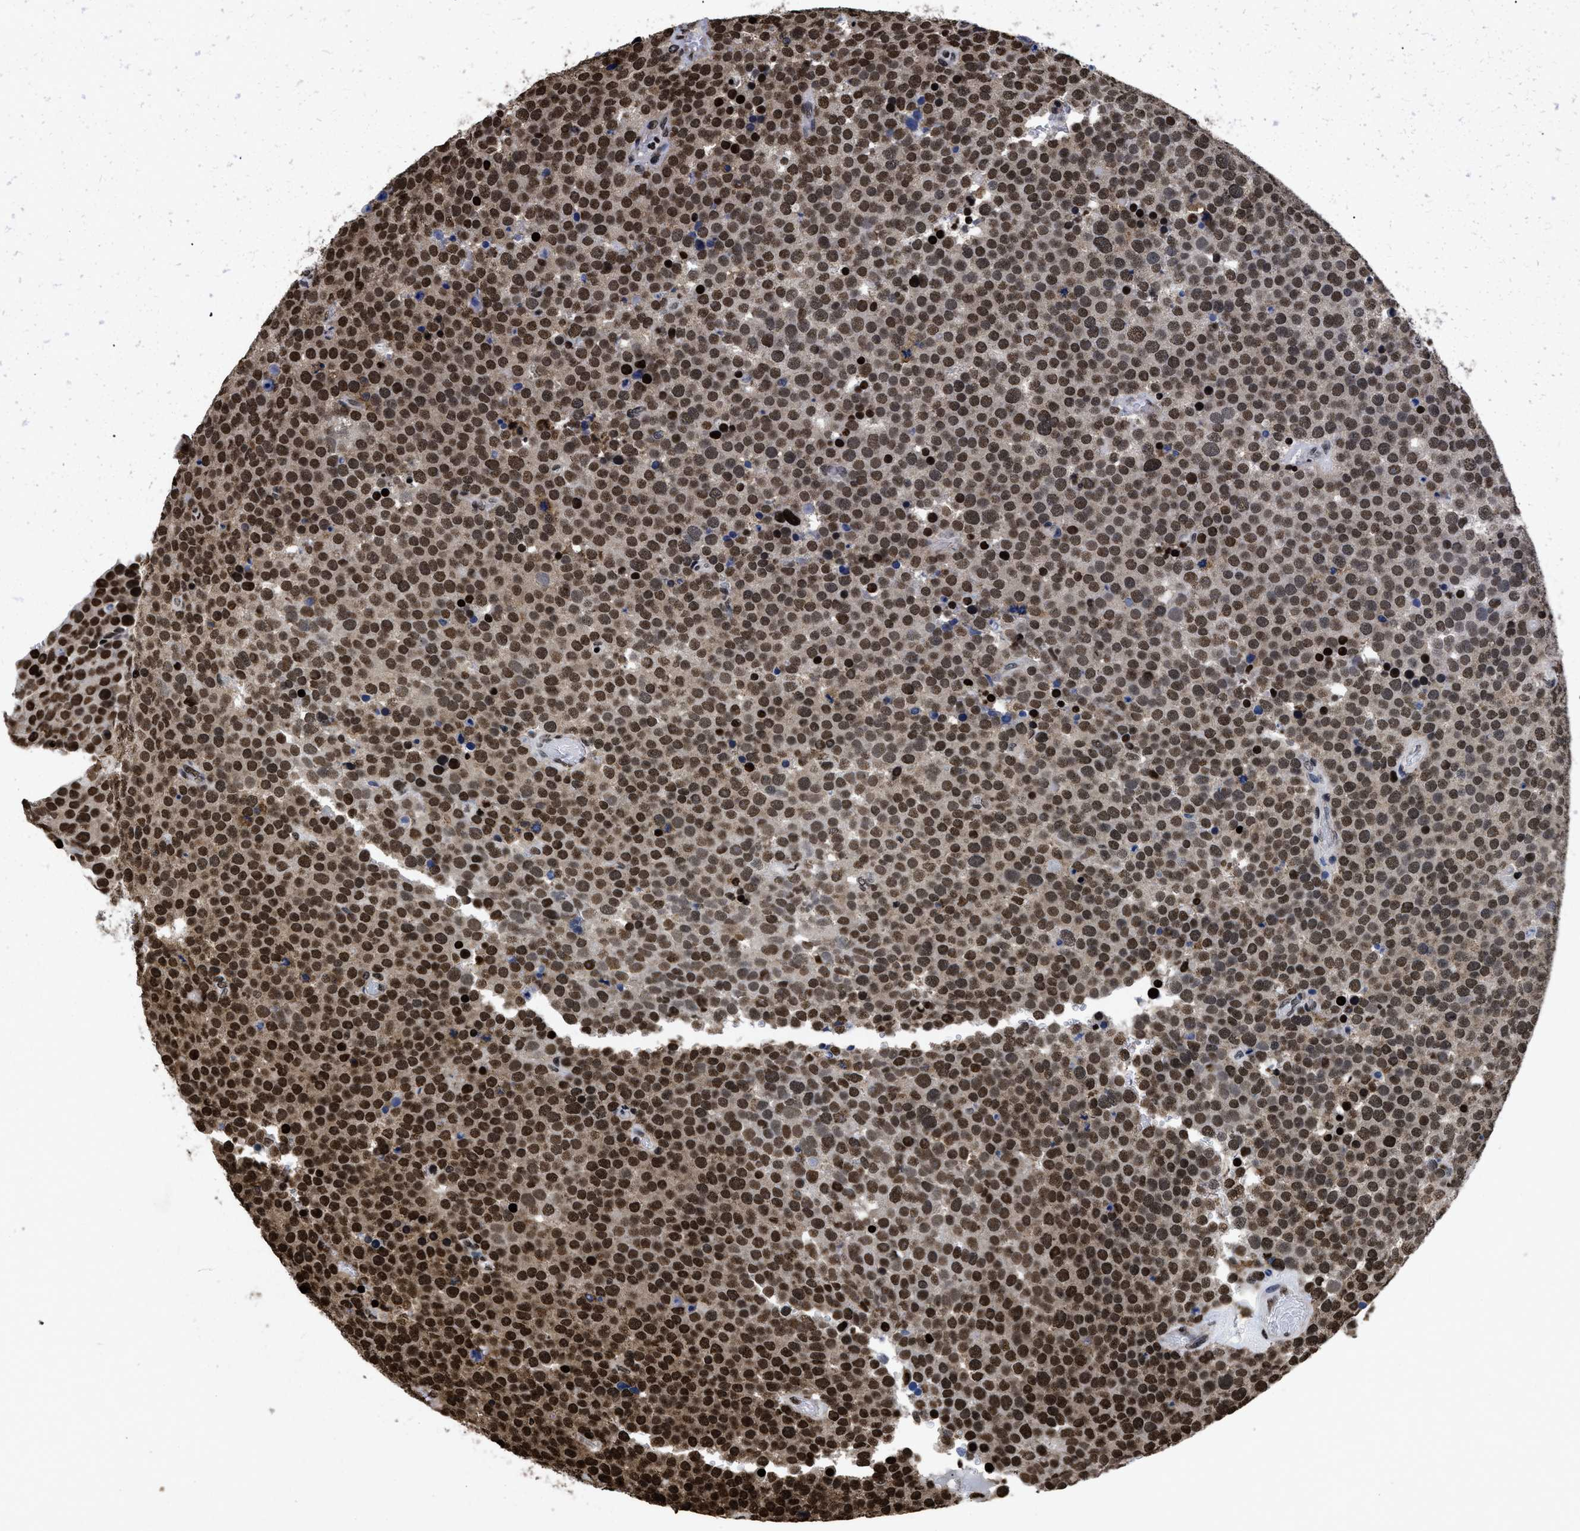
{"staining": {"intensity": "strong", "quantity": ">75%", "location": "cytoplasmic/membranous,nuclear"}, "tissue": "testis cancer", "cell_type": "Tumor cells", "image_type": "cancer", "snomed": [{"axis": "morphology", "description": "Normal tissue, NOS"}, {"axis": "morphology", "description": "Seminoma, NOS"}, {"axis": "topography", "description": "Testis"}], "caption": "Immunohistochemical staining of human testis cancer exhibits high levels of strong cytoplasmic/membranous and nuclear positivity in approximately >75% of tumor cells. Nuclei are stained in blue.", "gene": "CALHM3", "patient": {"sex": "male", "age": 71}}